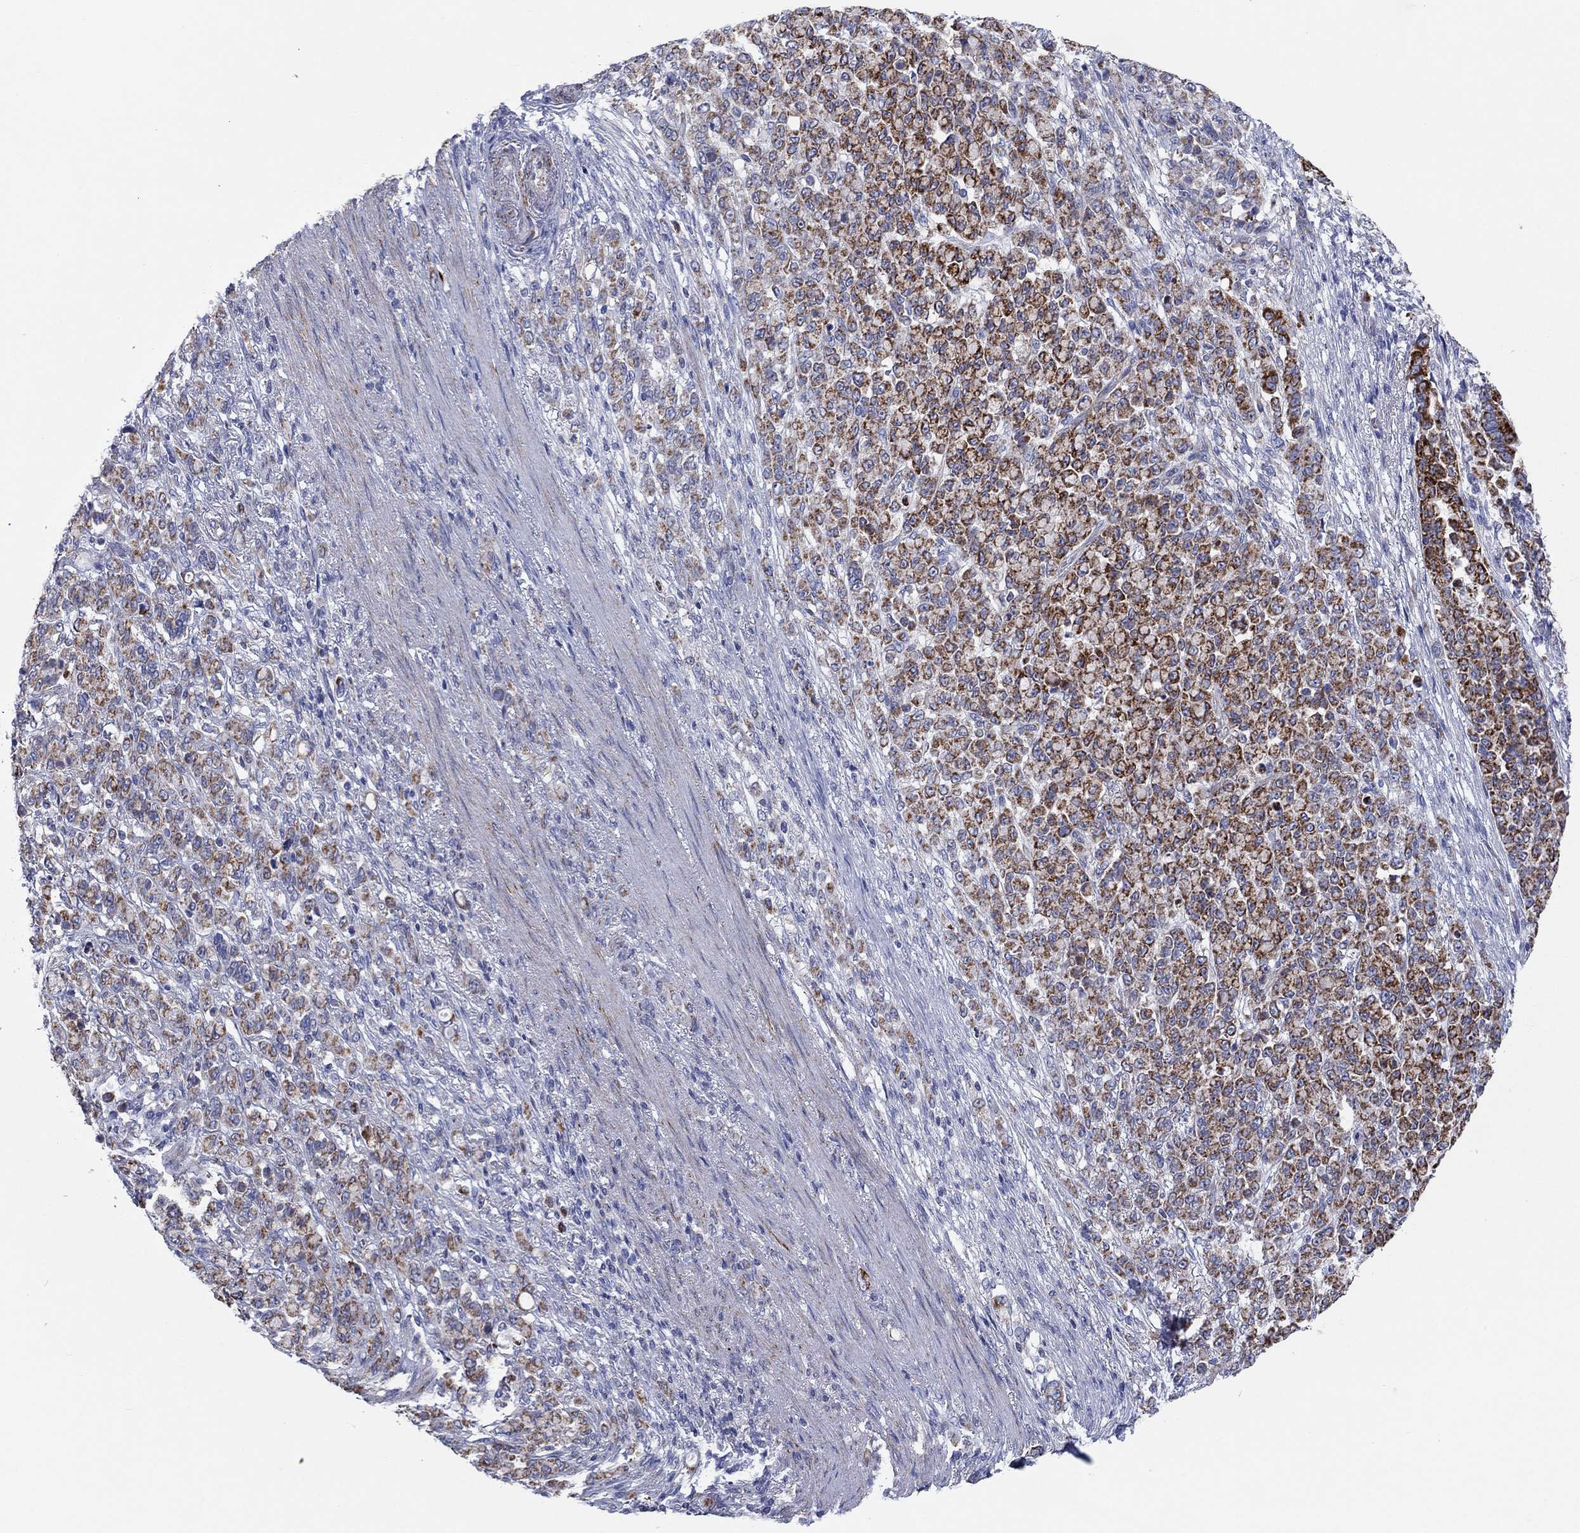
{"staining": {"intensity": "strong", "quantity": "25%-75%", "location": "cytoplasmic/membranous"}, "tissue": "stomach cancer", "cell_type": "Tumor cells", "image_type": "cancer", "snomed": [{"axis": "morphology", "description": "Normal tissue, NOS"}, {"axis": "morphology", "description": "Adenocarcinoma, NOS"}, {"axis": "topography", "description": "Stomach"}], "caption": "Strong cytoplasmic/membranous positivity is seen in approximately 25%-75% of tumor cells in stomach cancer. (DAB (3,3'-diaminobenzidine) = brown stain, brightfield microscopy at high magnification).", "gene": "MGST3", "patient": {"sex": "female", "age": 79}}